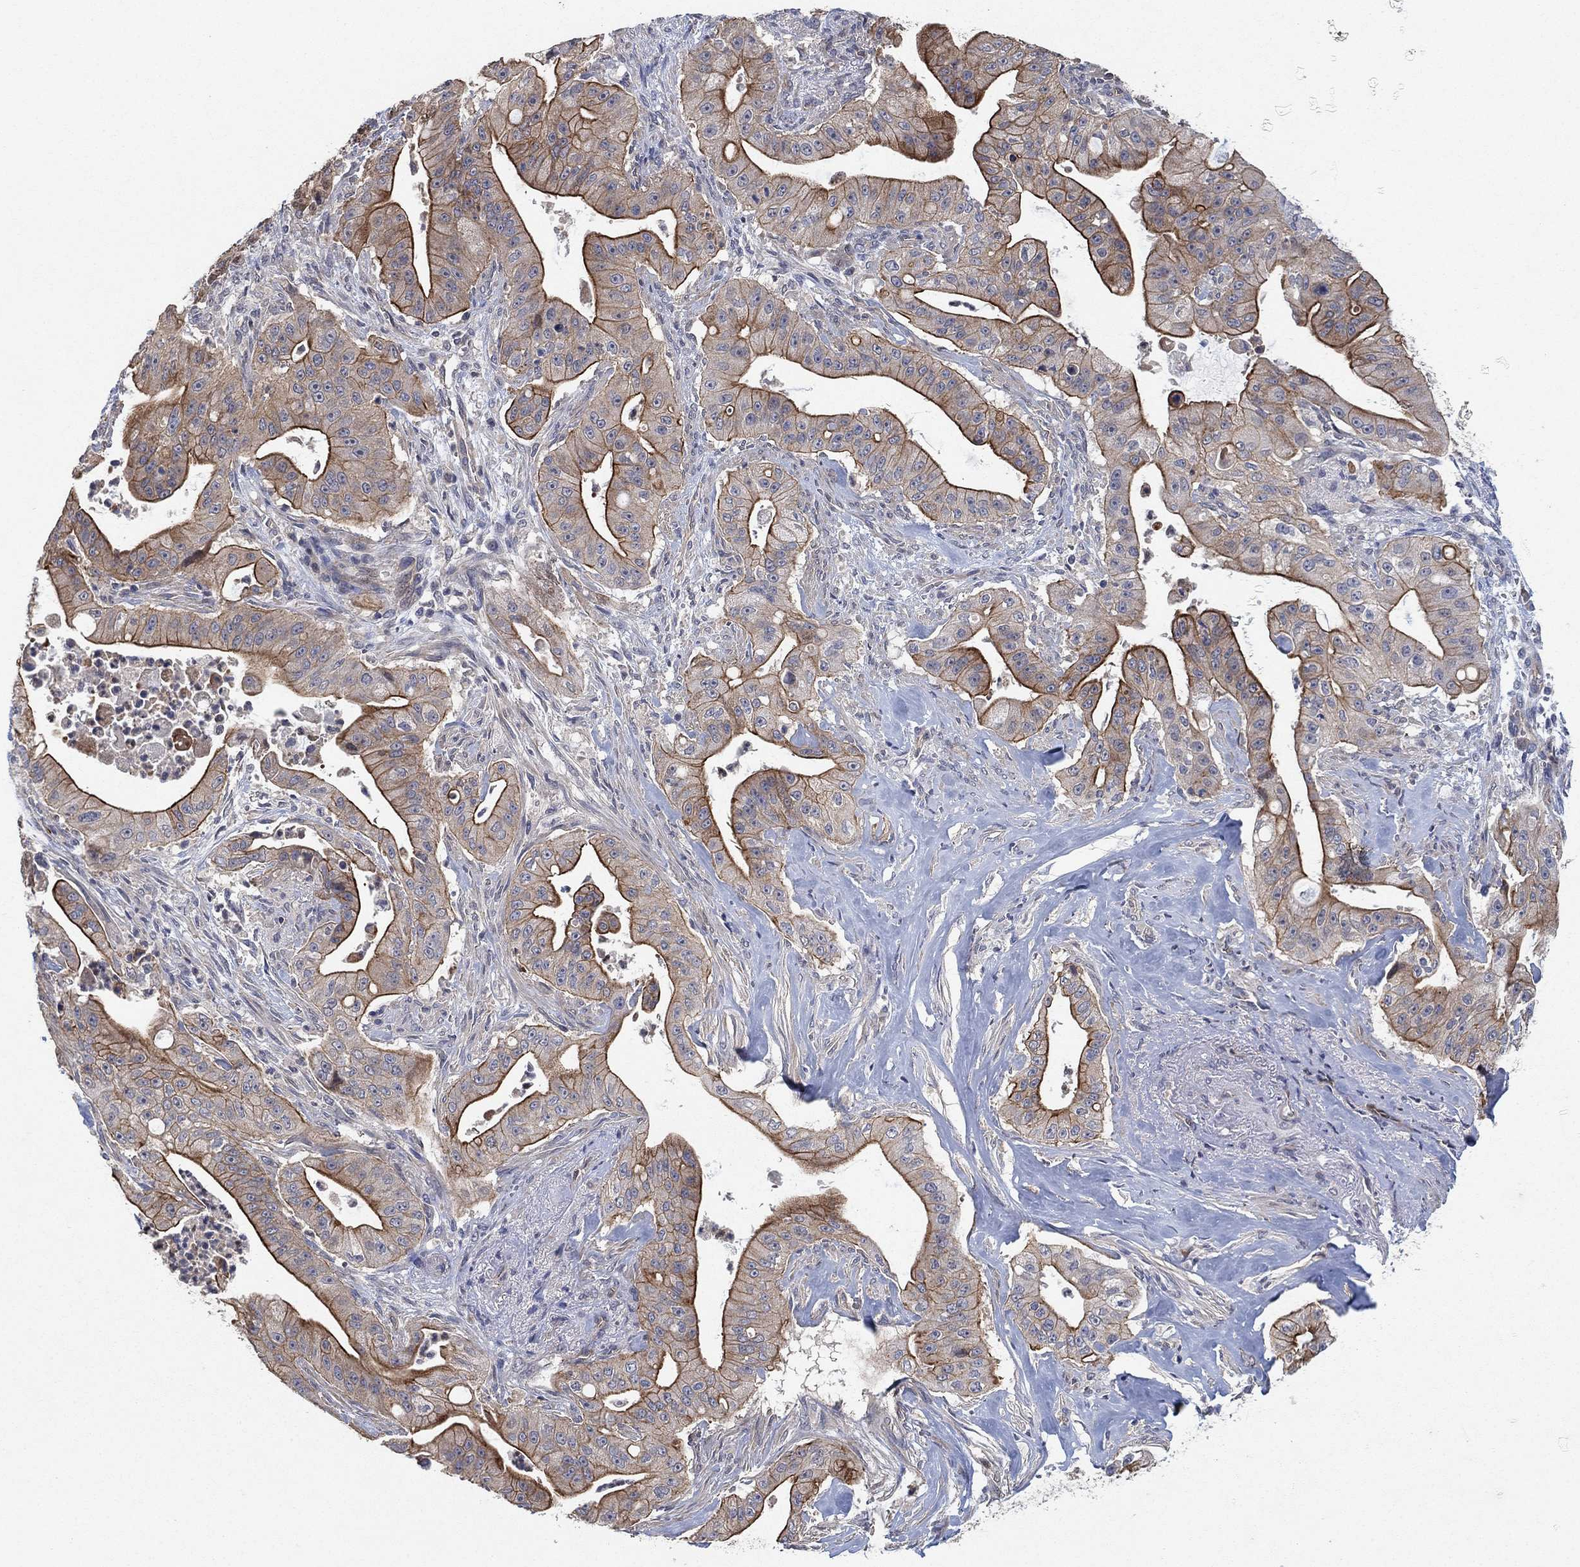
{"staining": {"intensity": "strong", "quantity": "<25%", "location": "cytoplasmic/membranous"}, "tissue": "pancreatic cancer", "cell_type": "Tumor cells", "image_type": "cancer", "snomed": [{"axis": "morphology", "description": "Normal tissue, NOS"}, {"axis": "morphology", "description": "Inflammation, NOS"}, {"axis": "morphology", "description": "Adenocarcinoma, NOS"}, {"axis": "topography", "description": "Pancreas"}], "caption": "Pancreatic cancer (adenocarcinoma) stained with DAB IHC reveals medium levels of strong cytoplasmic/membranous expression in approximately <25% of tumor cells.", "gene": "MCUR1", "patient": {"sex": "male", "age": 57}}